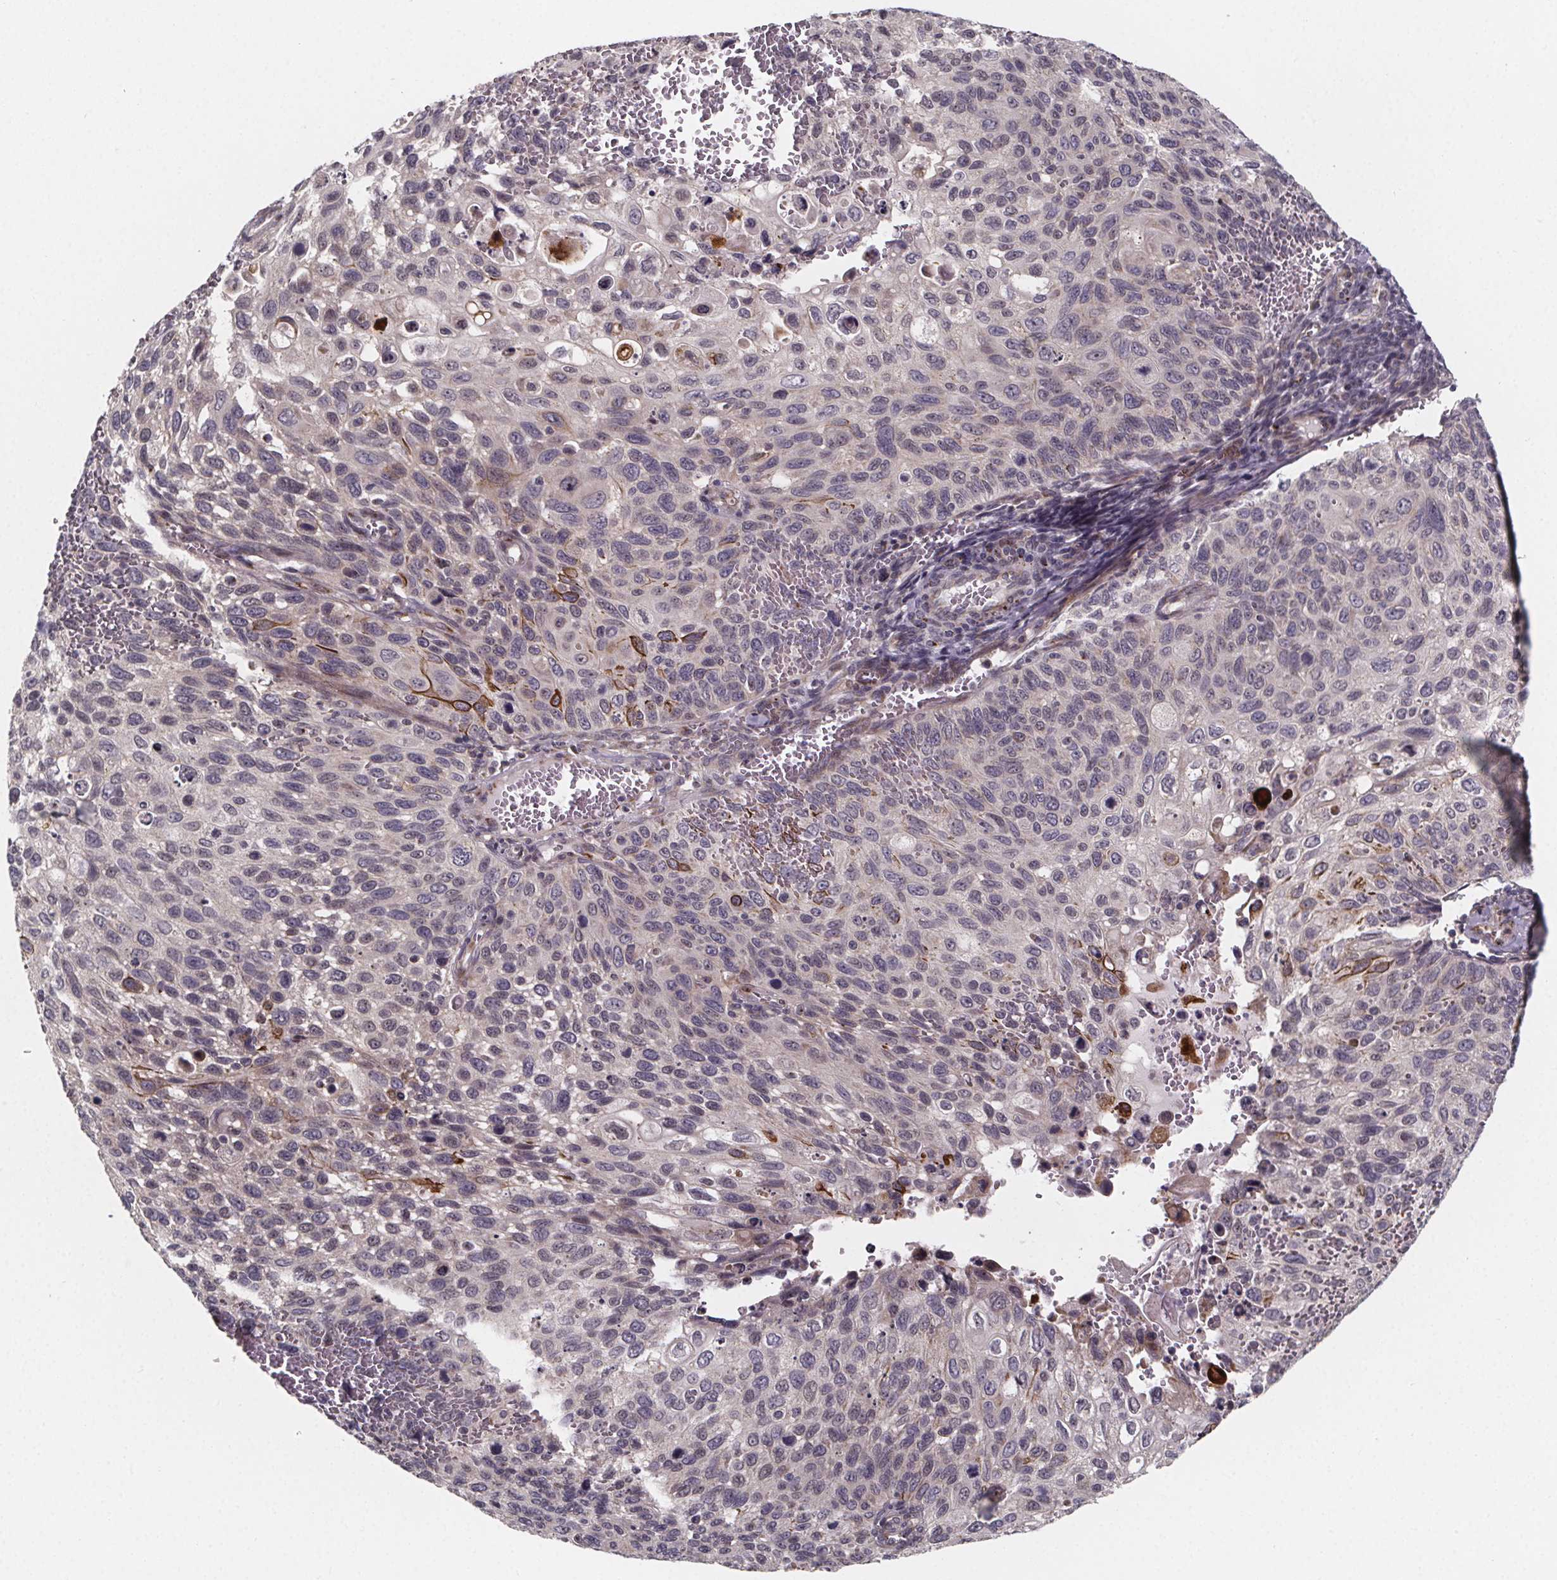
{"staining": {"intensity": "moderate", "quantity": "<25%", "location": "cytoplasmic/membranous"}, "tissue": "cervical cancer", "cell_type": "Tumor cells", "image_type": "cancer", "snomed": [{"axis": "morphology", "description": "Squamous cell carcinoma, NOS"}, {"axis": "topography", "description": "Cervix"}], "caption": "Human cervical squamous cell carcinoma stained with a protein marker reveals moderate staining in tumor cells.", "gene": "NDST1", "patient": {"sex": "female", "age": 70}}